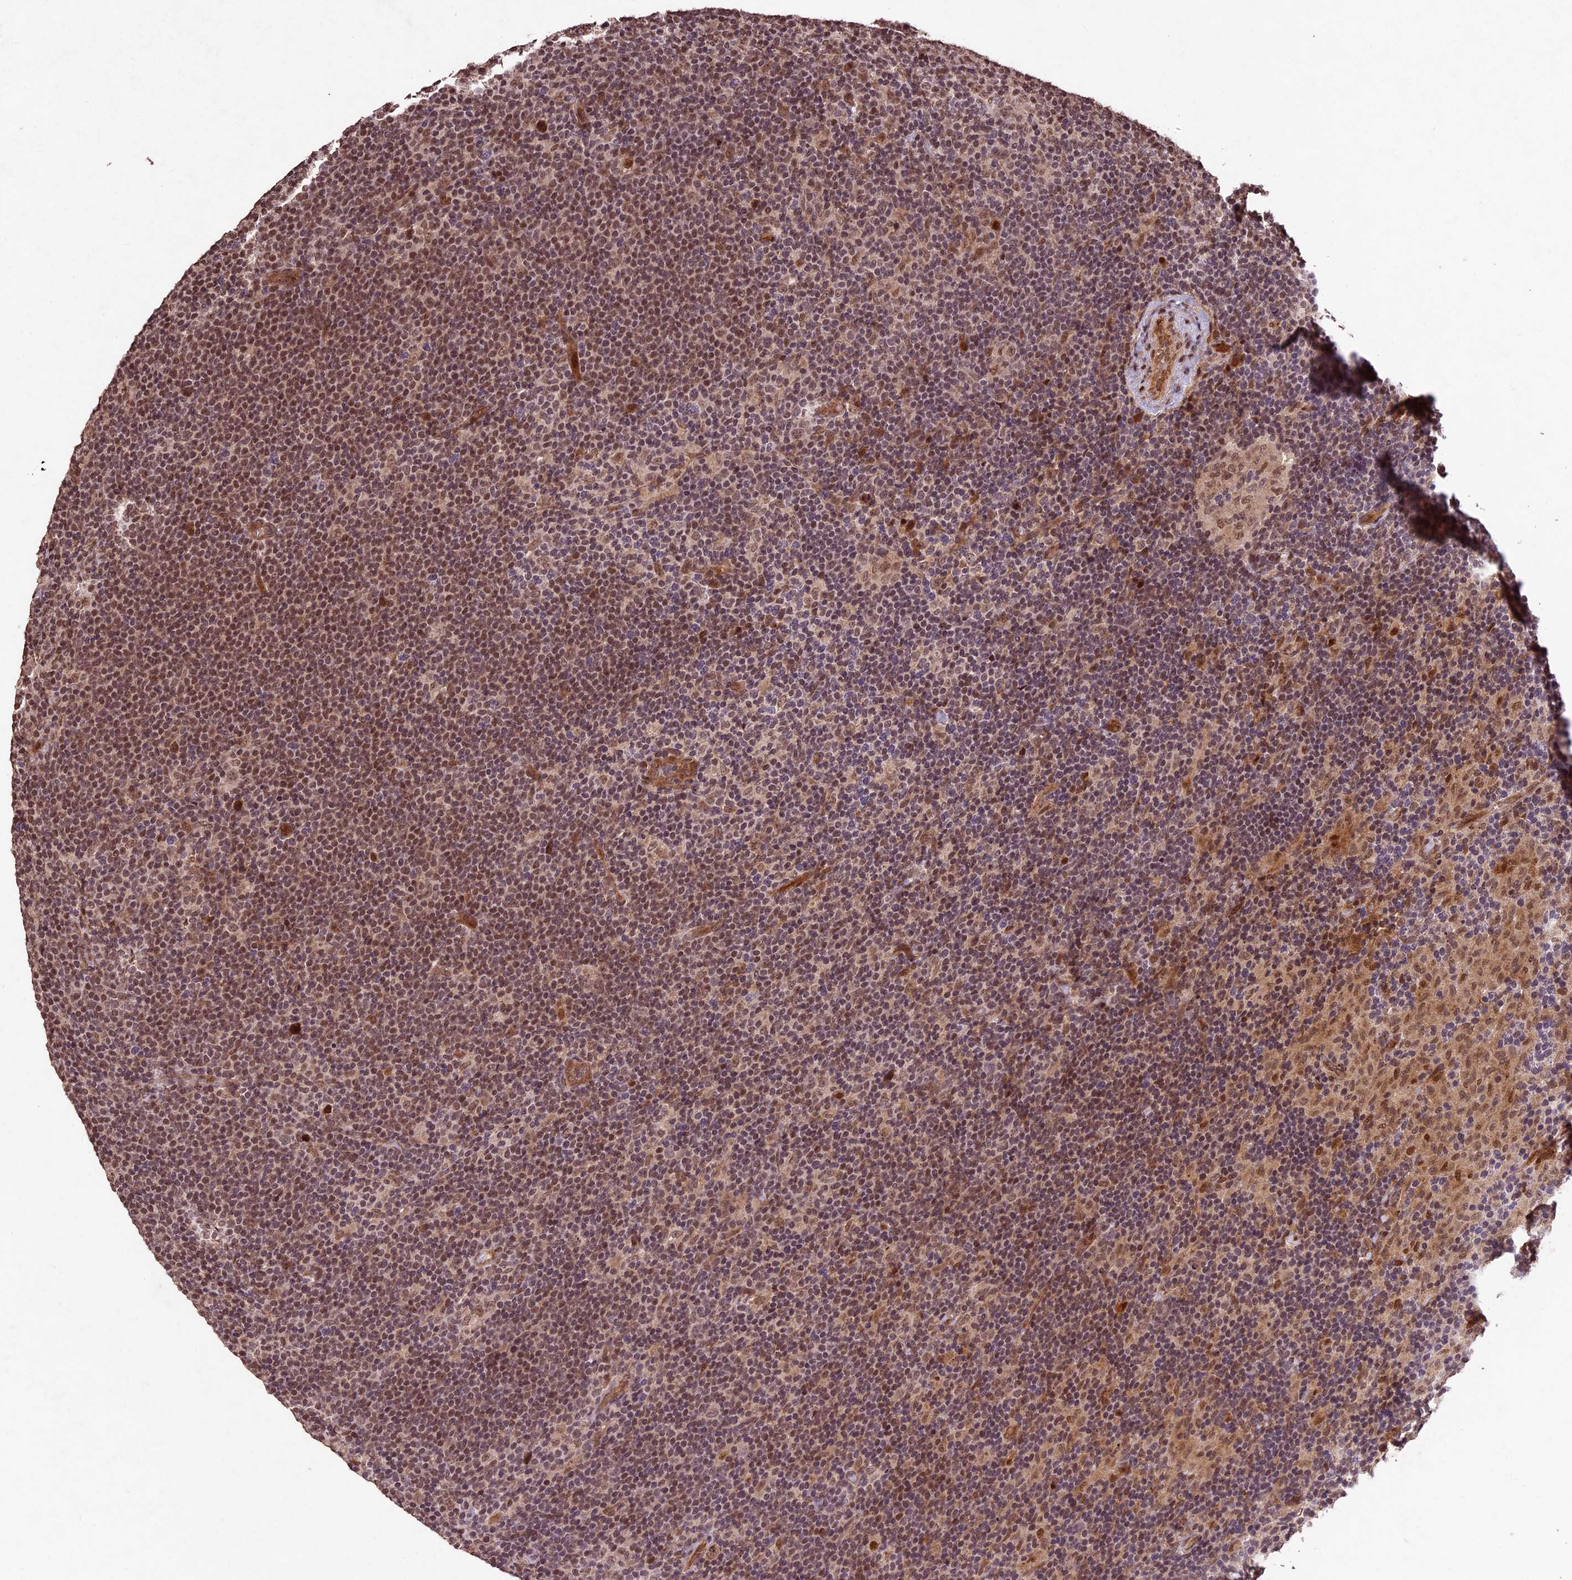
{"staining": {"intensity": "moderate", "quantity": "<25%", "location": "cytoplasmic/membranous,nuclear"}, "tissue": "lymphoma", "cell_type": "Tumor cells", "image_type": "cancer", "snomed": [{"axis": "morphology", "description": "Hodgkin's disease, NOS"}, {"axis": "topography", "description": "Lymph node"}], "caption": "About <25% of tumor cells in lymphoma demonstrate moderate cytoplasmic/membranous and nuclear protein positivity as visualized by brown immunohistochemical staining.", "gene": "CDKN2AIP", "patient": {"sex": "female", "age": 57}}